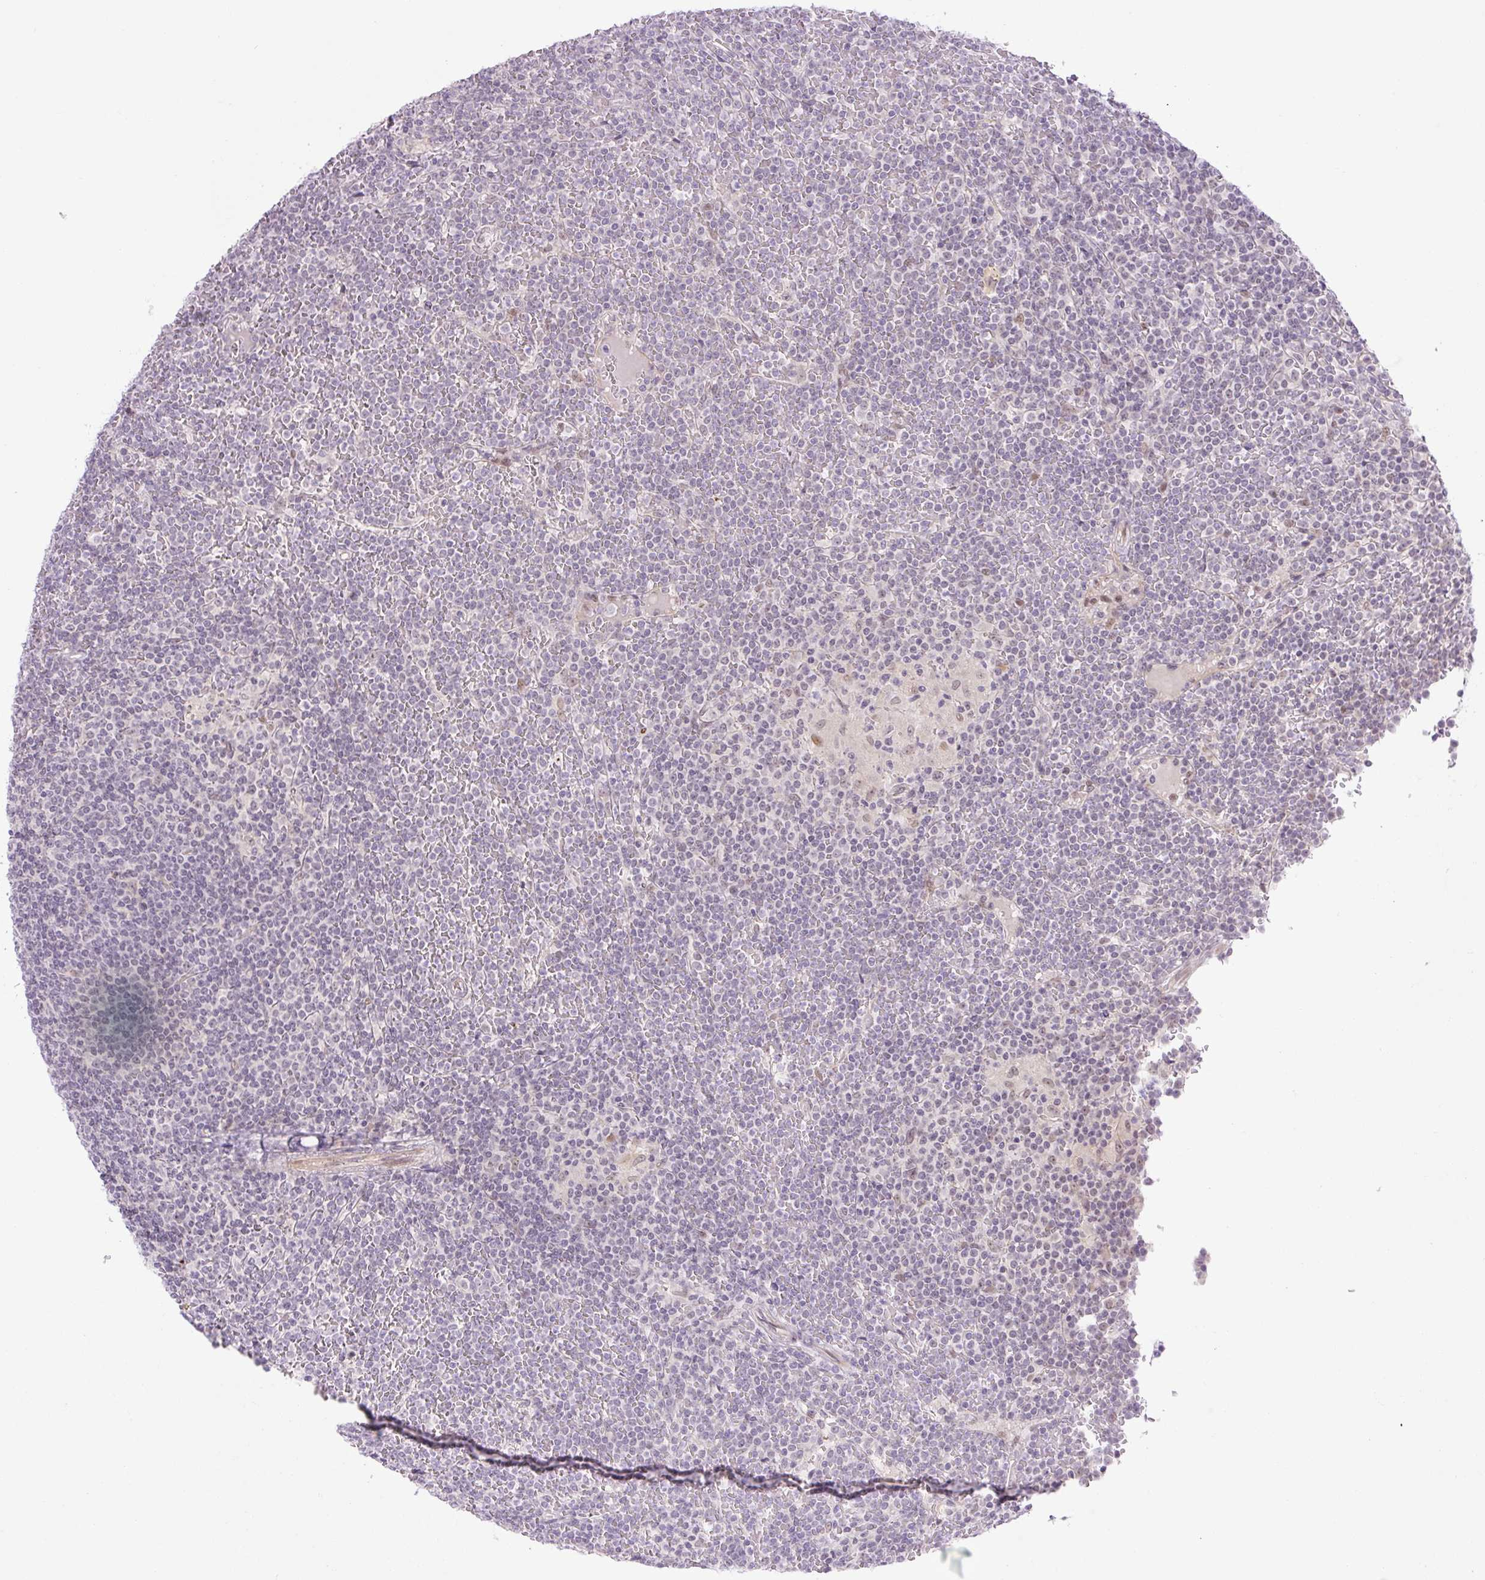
{"staining": {"intensity": "negative", "quantity": "none", "location": "none"}, "tissue": "lymphoma", "cell_type": "Tumor cells", "image_type": "cancer", "snomed": [{"axis": "morphology", "description": "Malignant lymphoma, non-Hodgkin's type, Low grade"}, {"axis": "topography", "description": "Spleen"}], "caption": "Malignant lymphoma, non-Hodgkin's type (low-grade) stained for a protein using immunohistochemistry (IHC) displays no positivity tumor cells.", "gene": "ICE1", "patient": {"sex": "female", "age": 19}}